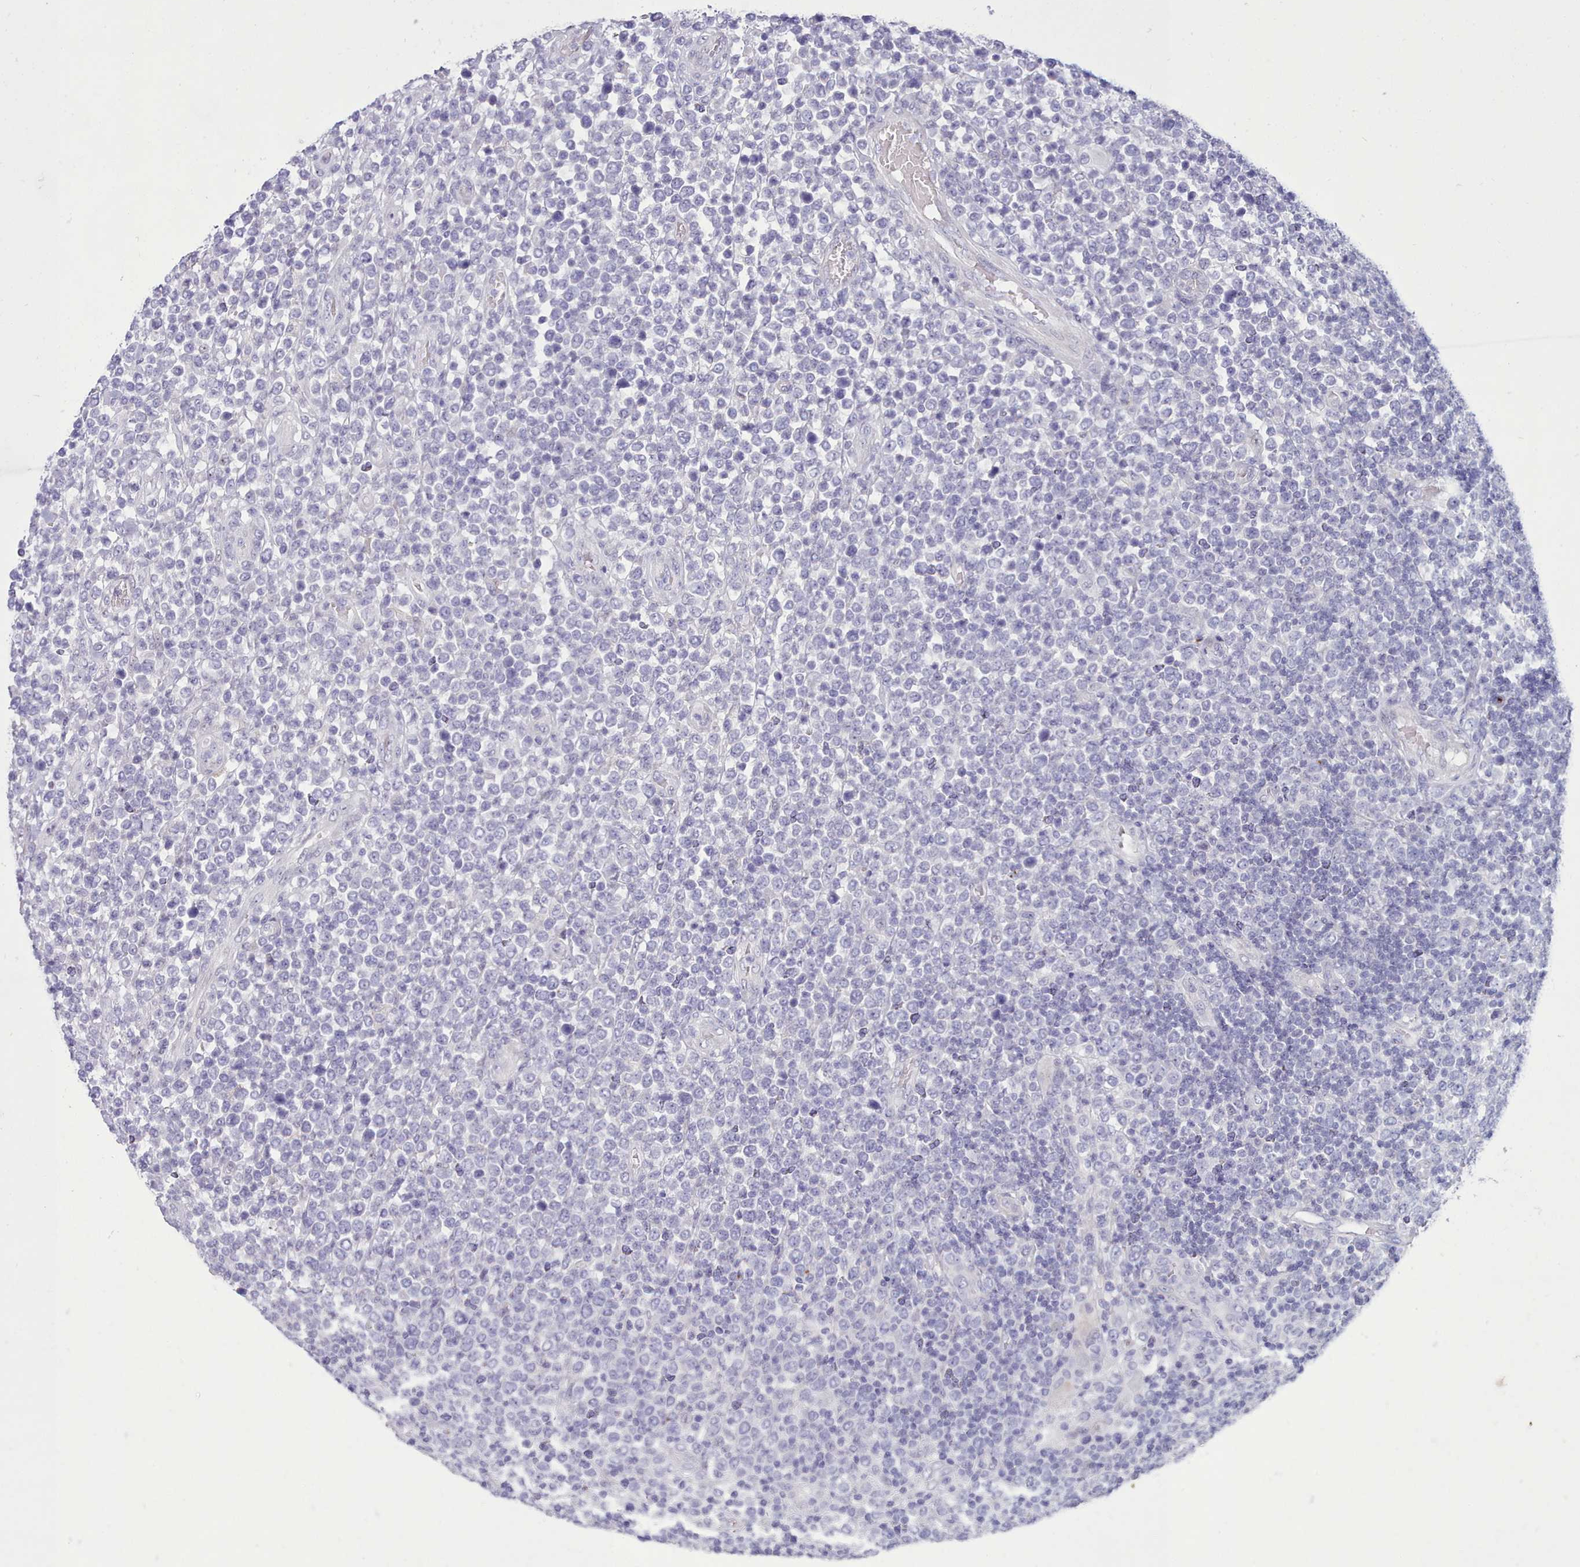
{"staining": {"intensity": "negative", "quantity": "none", "location": "none"}, "tissue": "lymphoma", "cell_type": "Tumor cells", "image_type": "cancer", "snomed": [{"axis": "morphology", "description": "Malignant lymphoma, non-Hodgkin's type, High grade"}, {"axis": "topography", "description": "Soft tissue"}], "caption": "Immunohistochemical staining of malignant lymphoma, non-Hodgkin's type (high-grade) shows no significant positivity in tumor cells. The staining is performed using DAB (3,3'-diaminobenzidine) brown chromogen with nuclei counter-stained in using hematoxylin.", "gene": "TMEM253", "patient": {"sex": "female", "age": 56}}